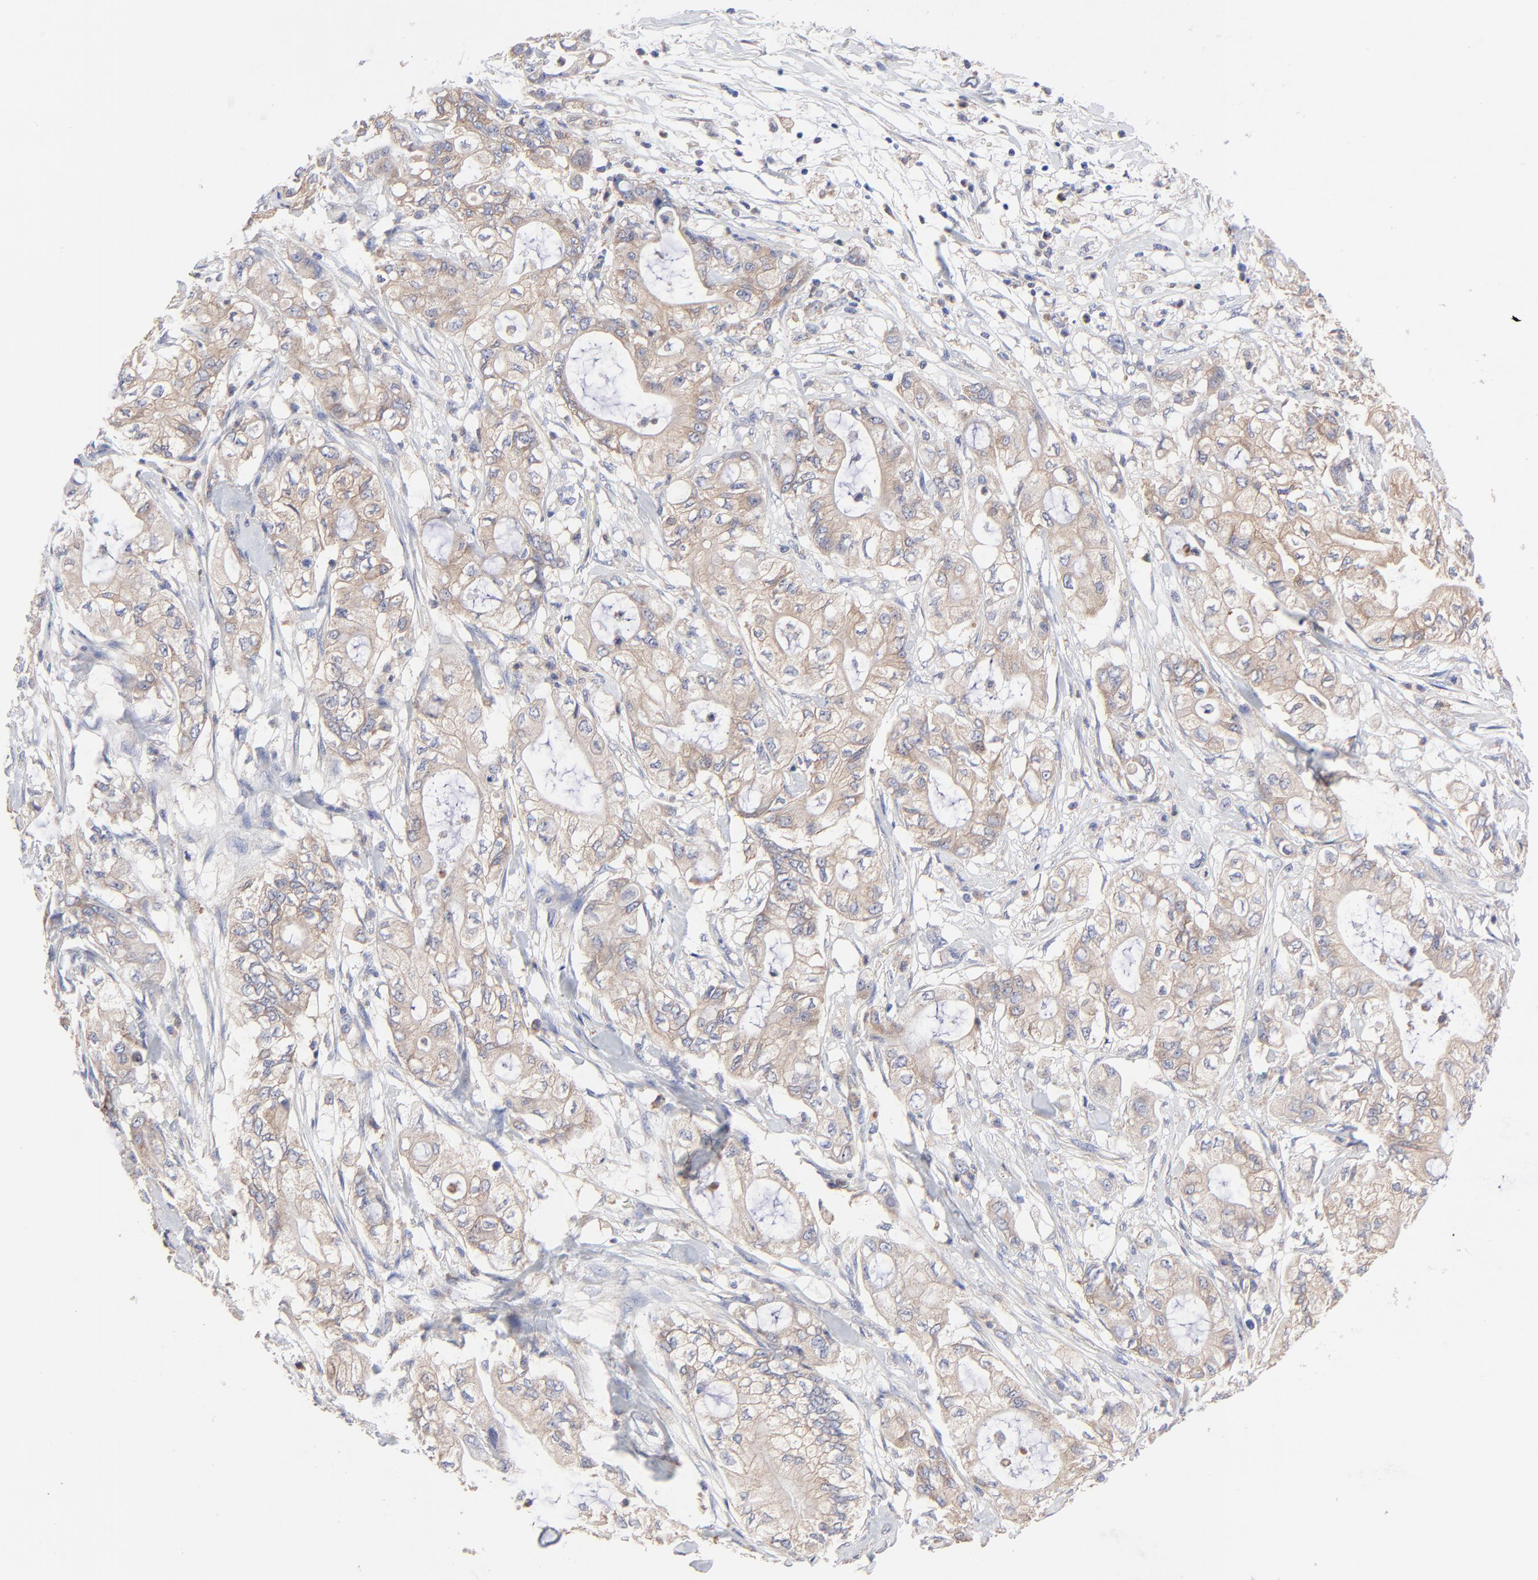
{"staining": {"intensity": "weak", "quantity": ">75%", "location": "cytoplasmic/membranous"}, "tissue": "pancreatic cancer", "cell_type": "Tumor cells", "image_type": "cancer", "snomed": [{"axis": "morphology", "description": "Adenocarcinoma, NOS"}, {"axis": "topography", "description": "Pancreas"}], "caption": "An image of human pancreatic cancer stained for a protein displays weak cytoplasmic/membranous brown staining in tumor cells.", "gene": "PPFIBP2", "patient": {"sex": "male", "age": 79}}